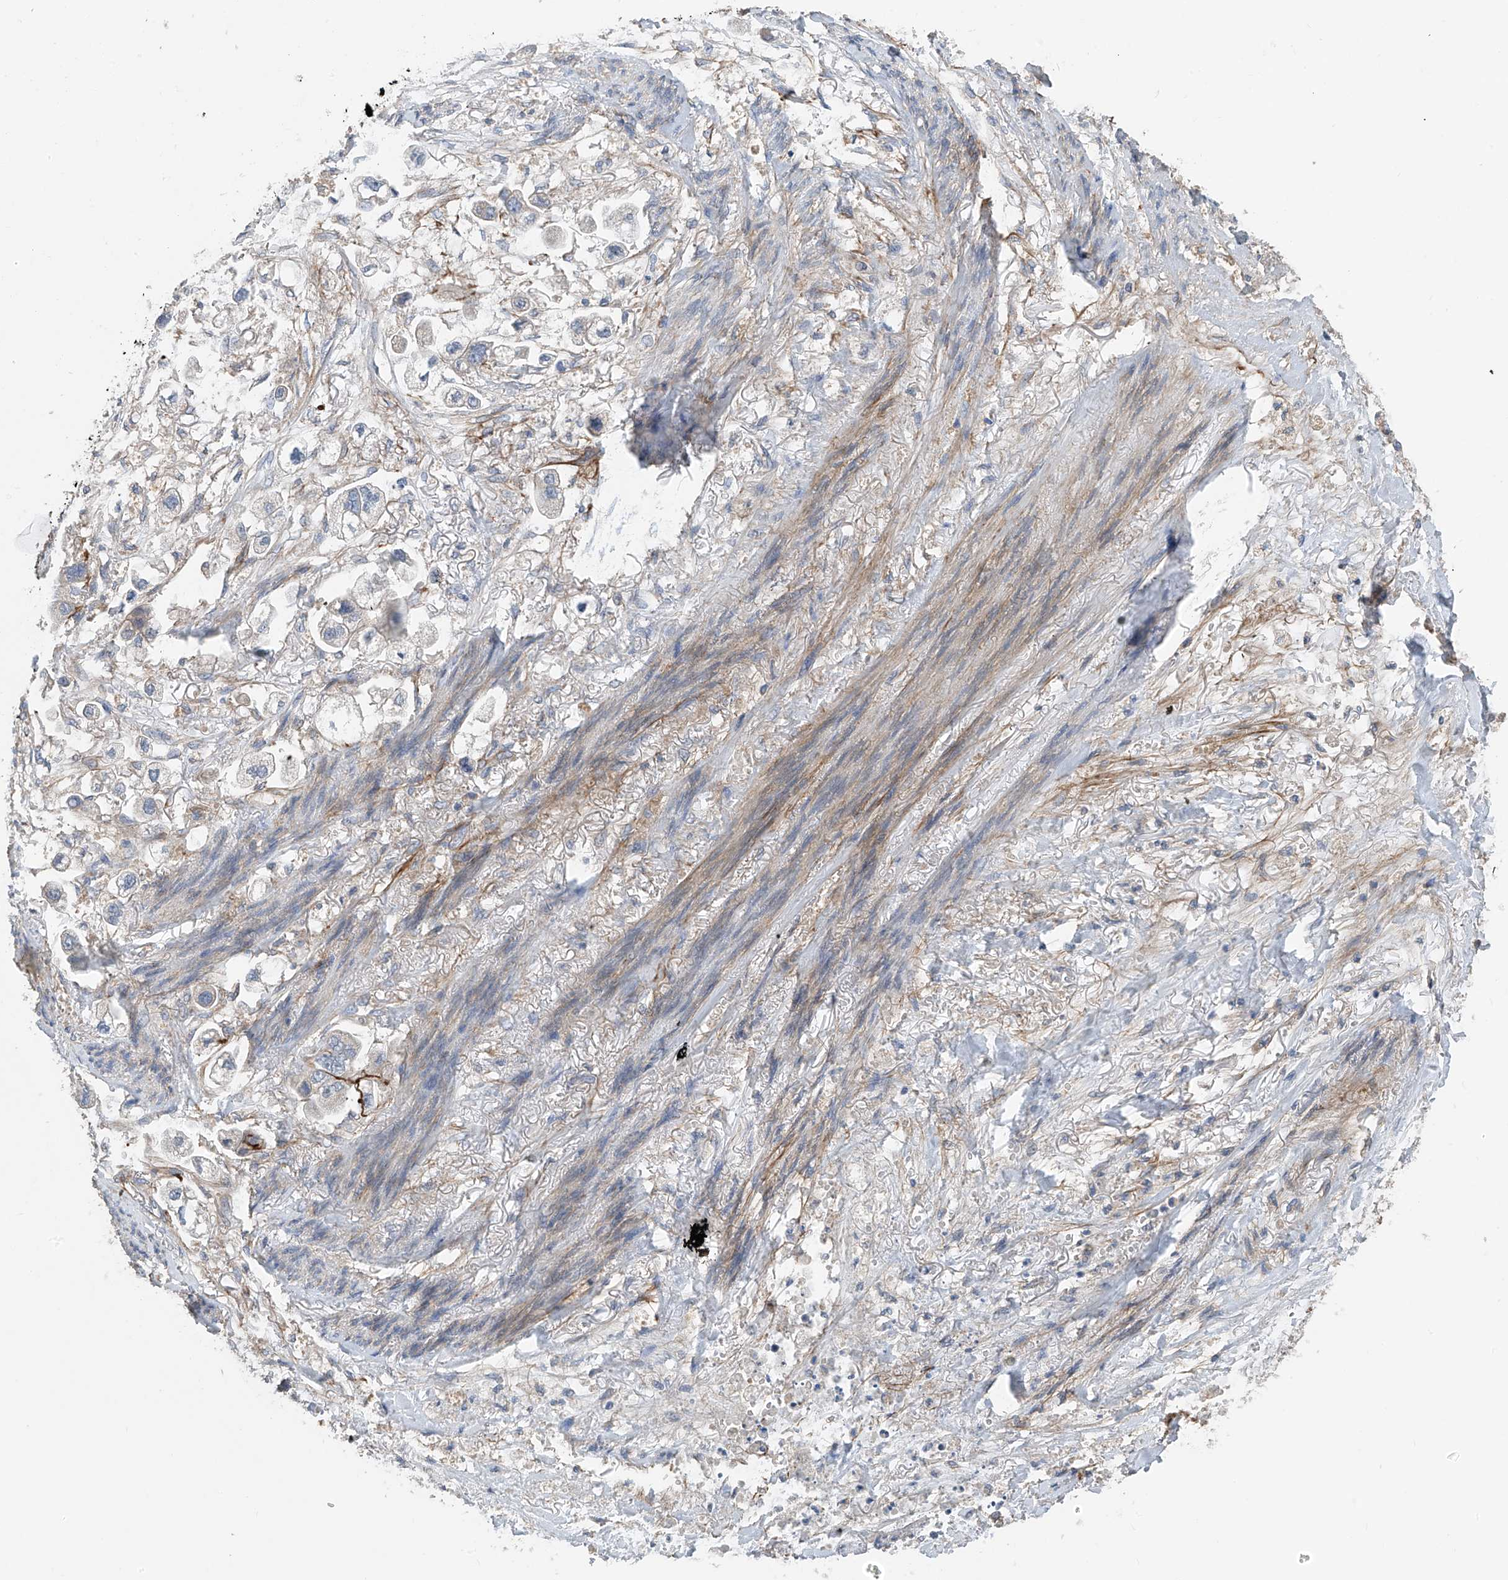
{"staining": {"intensity": "negative", "quantity": "none", "location": "none"}, "tissue": "stomach cancer", "cell_type": "Tumor cells", "image_type": "cancer", "snomed": [{"axis": "morphology", "description": "Adenocarcinoma, NOS"}, {"axis": "topography", "description": "Stomach"}], "caption": "DAB immunohistochemical staining of human stomach cancer (adenocarcinoma) demonstrates no significant positivity in tumor cells.", "gene": "GALNTL6", "patient": {"sex": "male", "age": 62}}